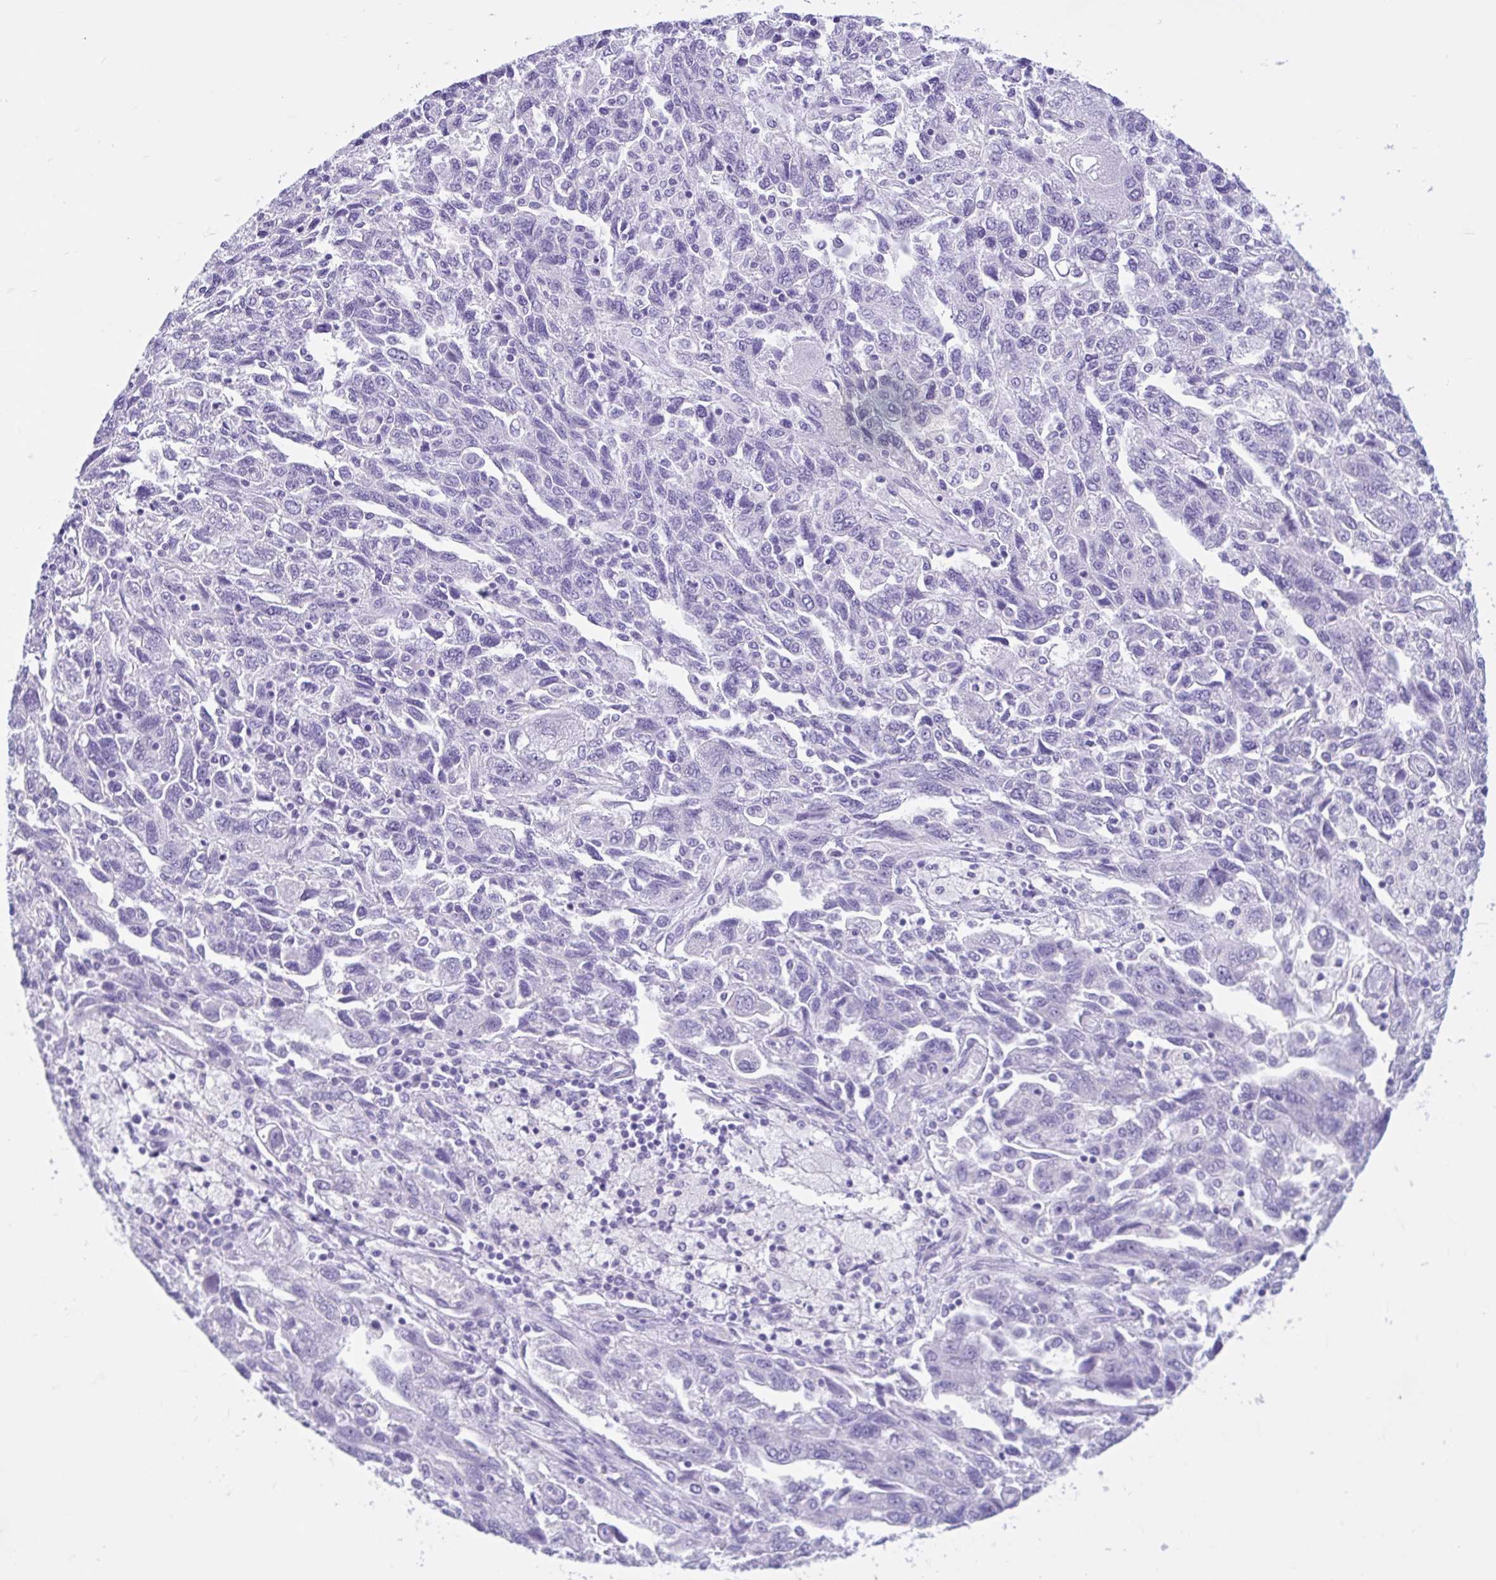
{"staining": {"intensity": "negative", "quantity": "none", "location": "none"}, "tissue": "ovarian cancer", "cell_type": "Tumor cells", "image_type": "cancer", "snomed": [{"axis": "morphology", "description": "Carcinoma, NOS"}, {"axis": "morphology", "description": "Cystadenocarcinoma, serous, NOS"}, {"axis": "topography", "description": "Ovary"}], "caption": "Ovarian serous cystadenocarcinoma stained for a protein using IHC exhibits no positivity tumor cells.", "gene": "ZNF319", "patient": {"sex": "female", "age": 69}}